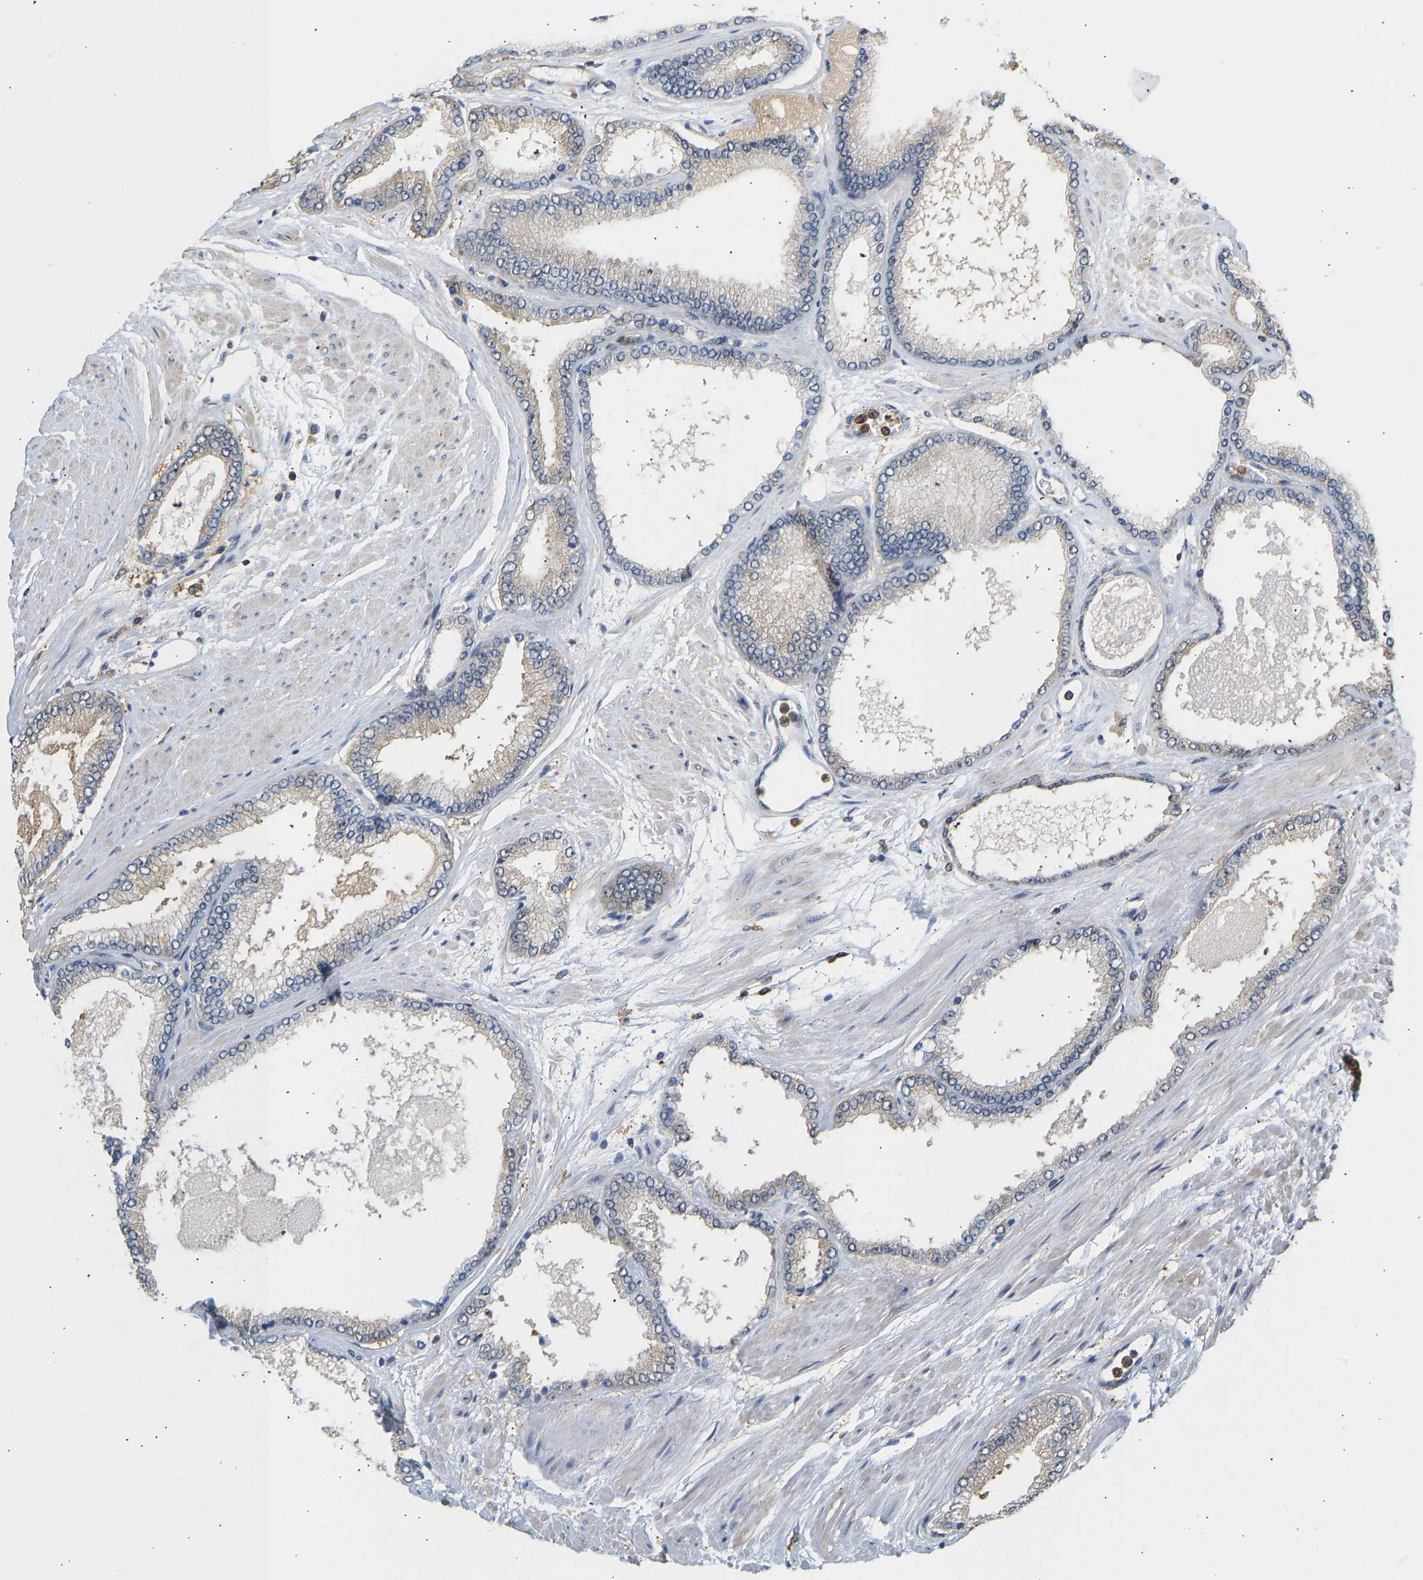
{"staining": {"intensity": "negative", "quantity": "none", "location": "none"}, "tissue": "prostate cancer", "cell_type": "Tumor cells", "image_type": "cancer", "snomed": [{"axis": "morphology", "description": "Adenocarcinoma, High grade"}, {"axis": "topography", "description": "Prostate"}], "caption": "A high-resolution micrograph shows immunohistochemistry (IHC) staining of prostate cancer, which exhibits no significant positivity in tumor cells.", "gene": "ENO1", "patient": {"sex": "male", "age": 61}}